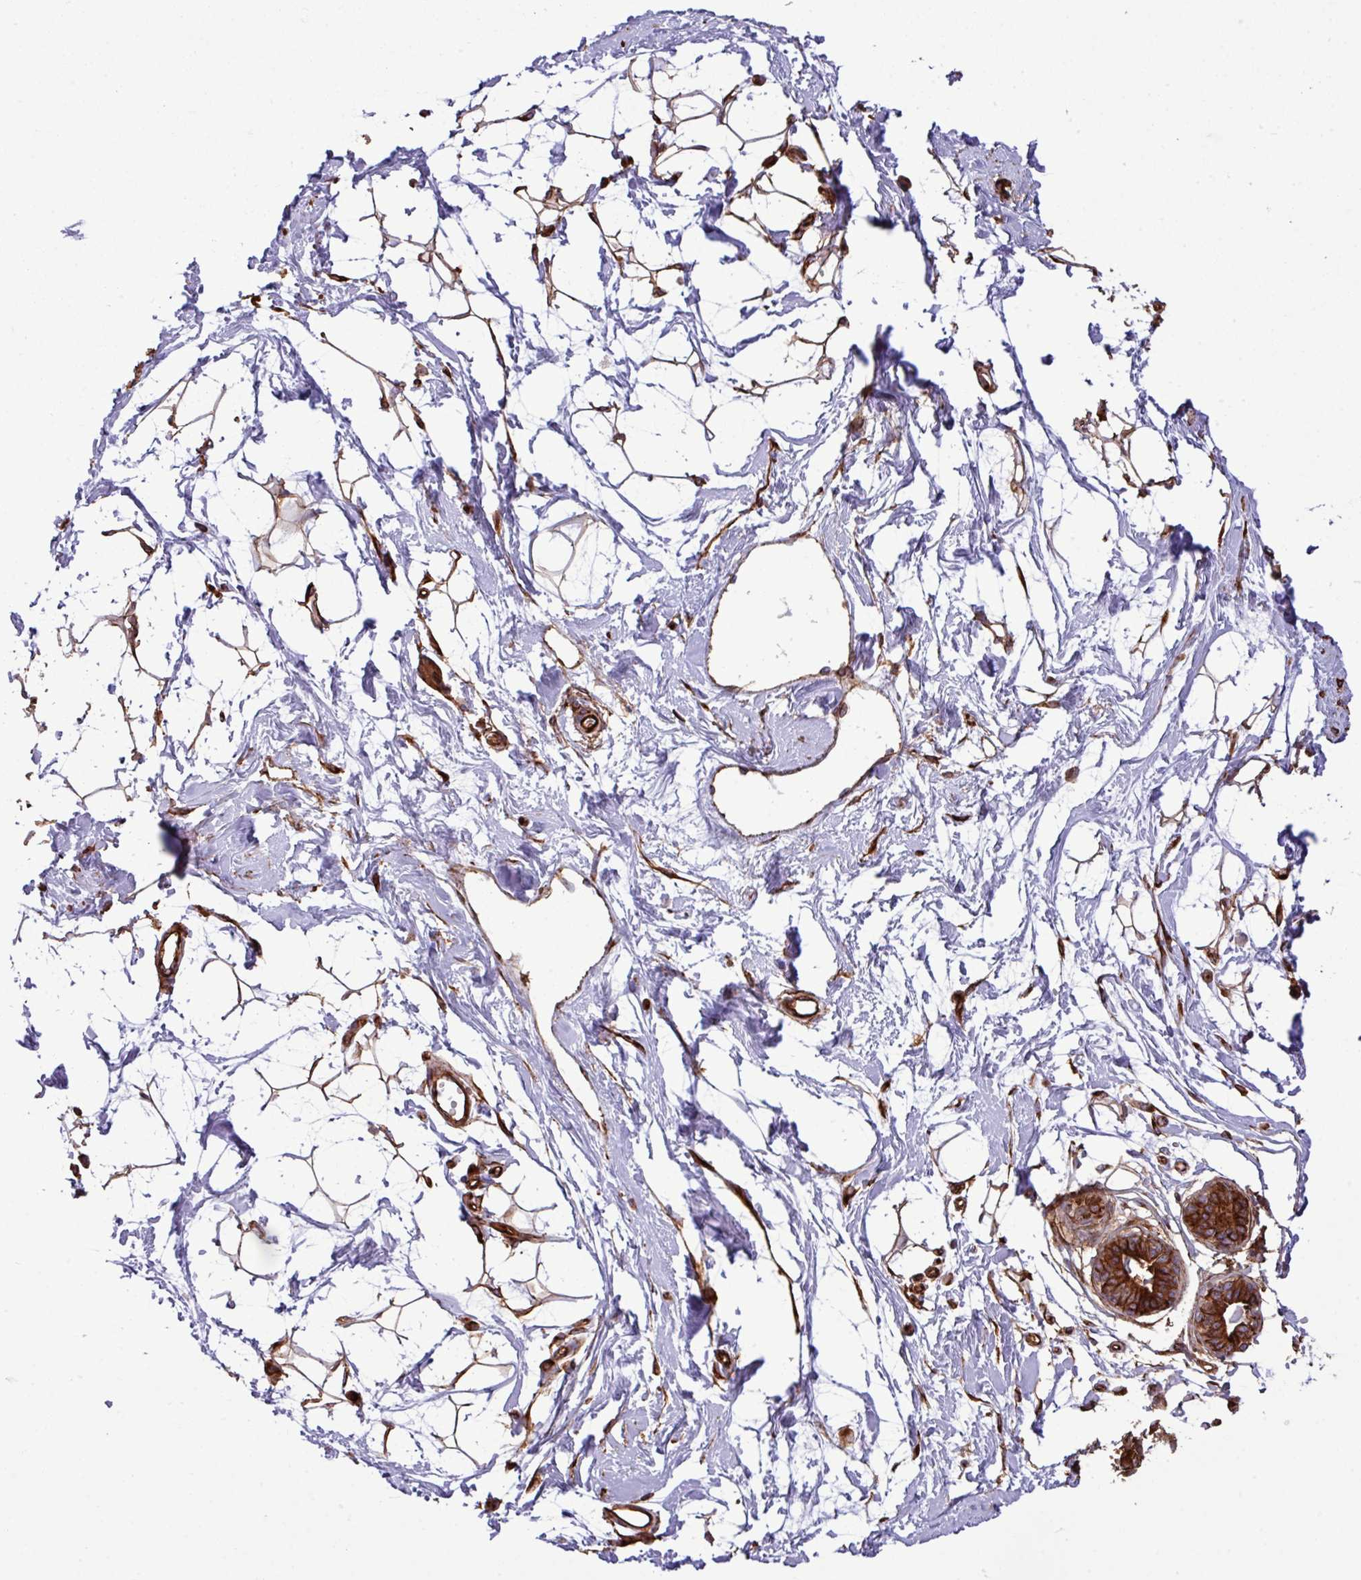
{"staining": {"intensity": "strong", "quantity": "25%-75%", "location": "cytoplasmic/membranous"}, "tissue": "breast", "cell_type": "Adipocytes", "image_type": "normal", "snomed": [{"axis": "morphology", "description": "Normal tissue, NOS"}, {"axis": "topography", "description": "Breast"}], "caption": "This is a photomicrograph of immunohistochemistry staining of benign breast, which shows strong staining in the cytoplasmic/membranous of adipocytes.", "gene": "ZNF300", "patient": {"sex": "female", "age": 45}}